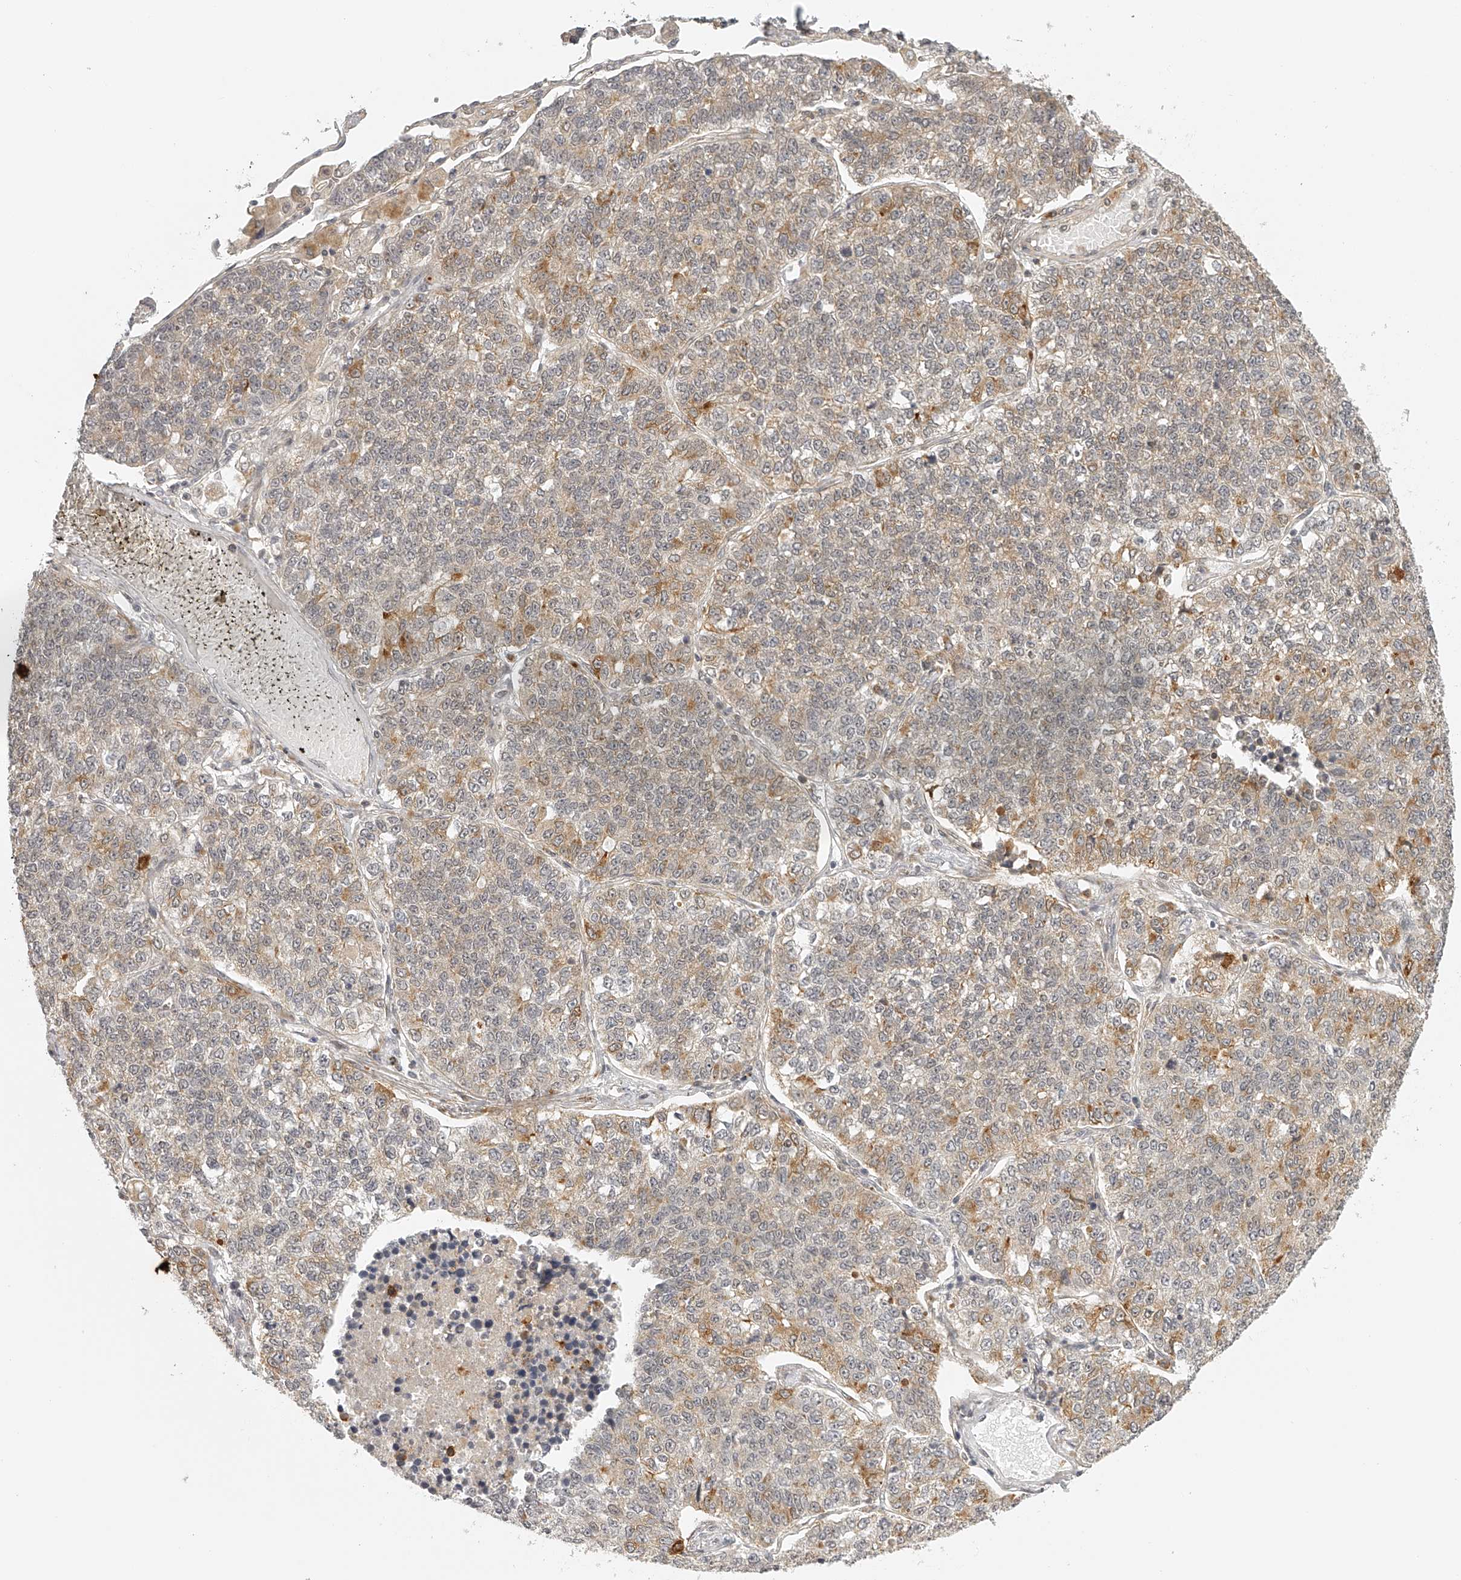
{"staining": {"intensity": "weak", "quantity": "<25%", "location": "cytoplasmic/membranous"}, "tissue": "lung cancer", "cell_type": "Tumor cells", "image_type": "cancer", "snomed": [{"axis": "morphology", "description": "Adenocarcinoma, NOS"}, {"axis": "topography", "description": "Lung"}], "caption": "Tumor cells are negative for protein expression in human adenocarcinoma (lung).", "gene": "BCL2L11", "patient": {"sex": "male", "age": 49}}